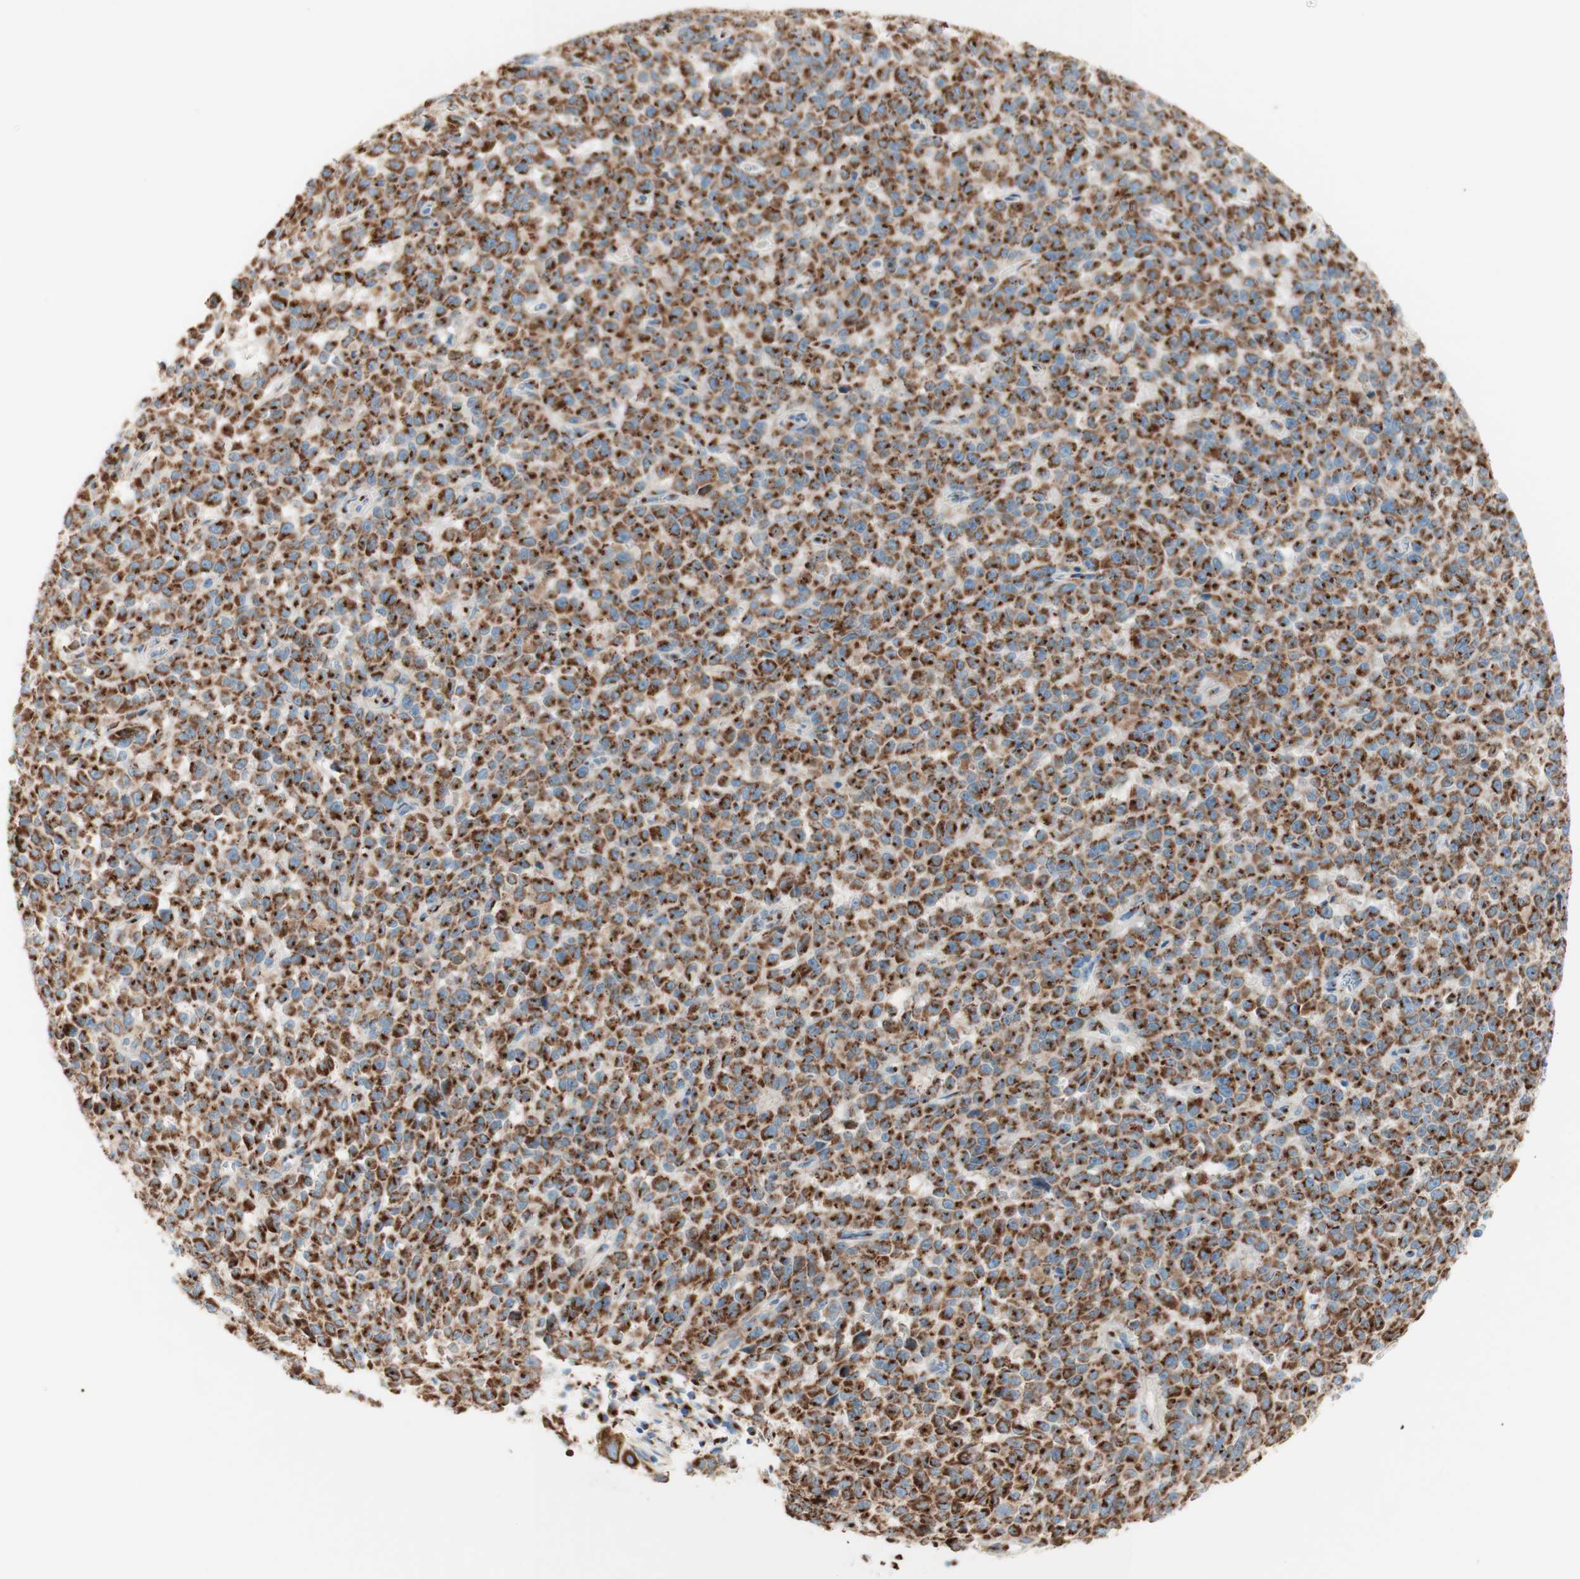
{"staining": {"intensity": "strong", "quantity": ">75%", "location": "cytoplasmic/membranous"}, "tissue": "melanoma", "cell_type": "Tumor cells", "image_type": "cancer", "snomed": [{"axis": "morphology", "description": "Malignant melanoma, NOS"}, {"axis": "topography", "description": "Skin"}], "caption": "Melanoma stained for a protein displays strong cytoplasmic/membranous positivity in tumor cells.", "gene": "GOLGB1", "patient": {"sex": "female", "age": 82}}